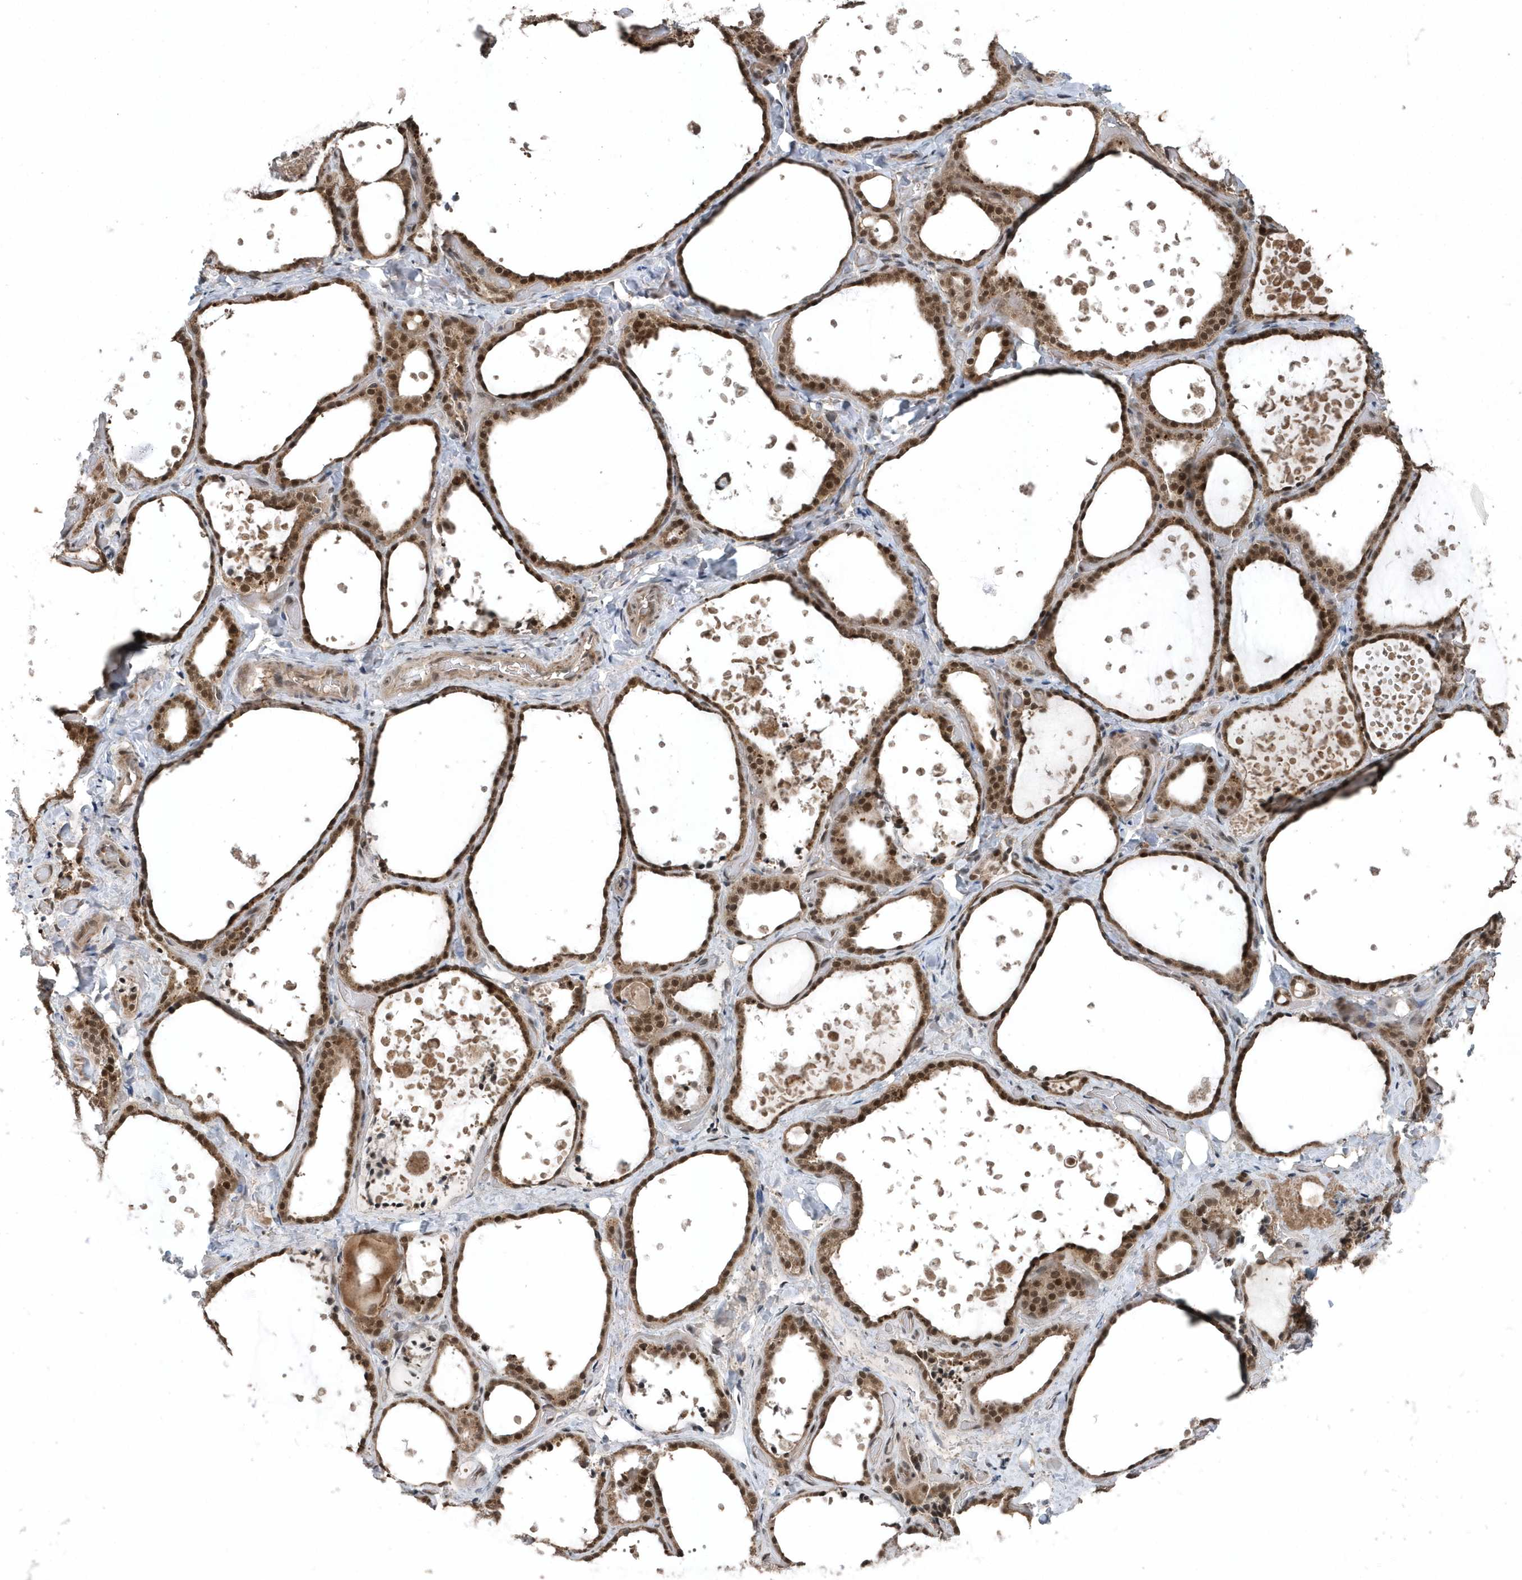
{"staining": {"intensity": "moderate", "quantity": ">75%", "location": "cytoplasmic/membranous,nuclear"}, "tissue": "thyroid gland", "cell_type": "Glandular cells", "image_type": "normal", "snomed": [{"axis": "morphology", "description": "Normal tissue, NOS"}, {"axis": "topography", "description": "Thyroid gland"}], "caption": "This image reveals immunohistochemistry (IHC) staining of benign human thyroid gland, with medium moderate cytoplasmic/membranous,nuclear expression in about >75% of glandular cells.", "gene": "QTRT2", "patient": {"sex": "female", "age": 44}}